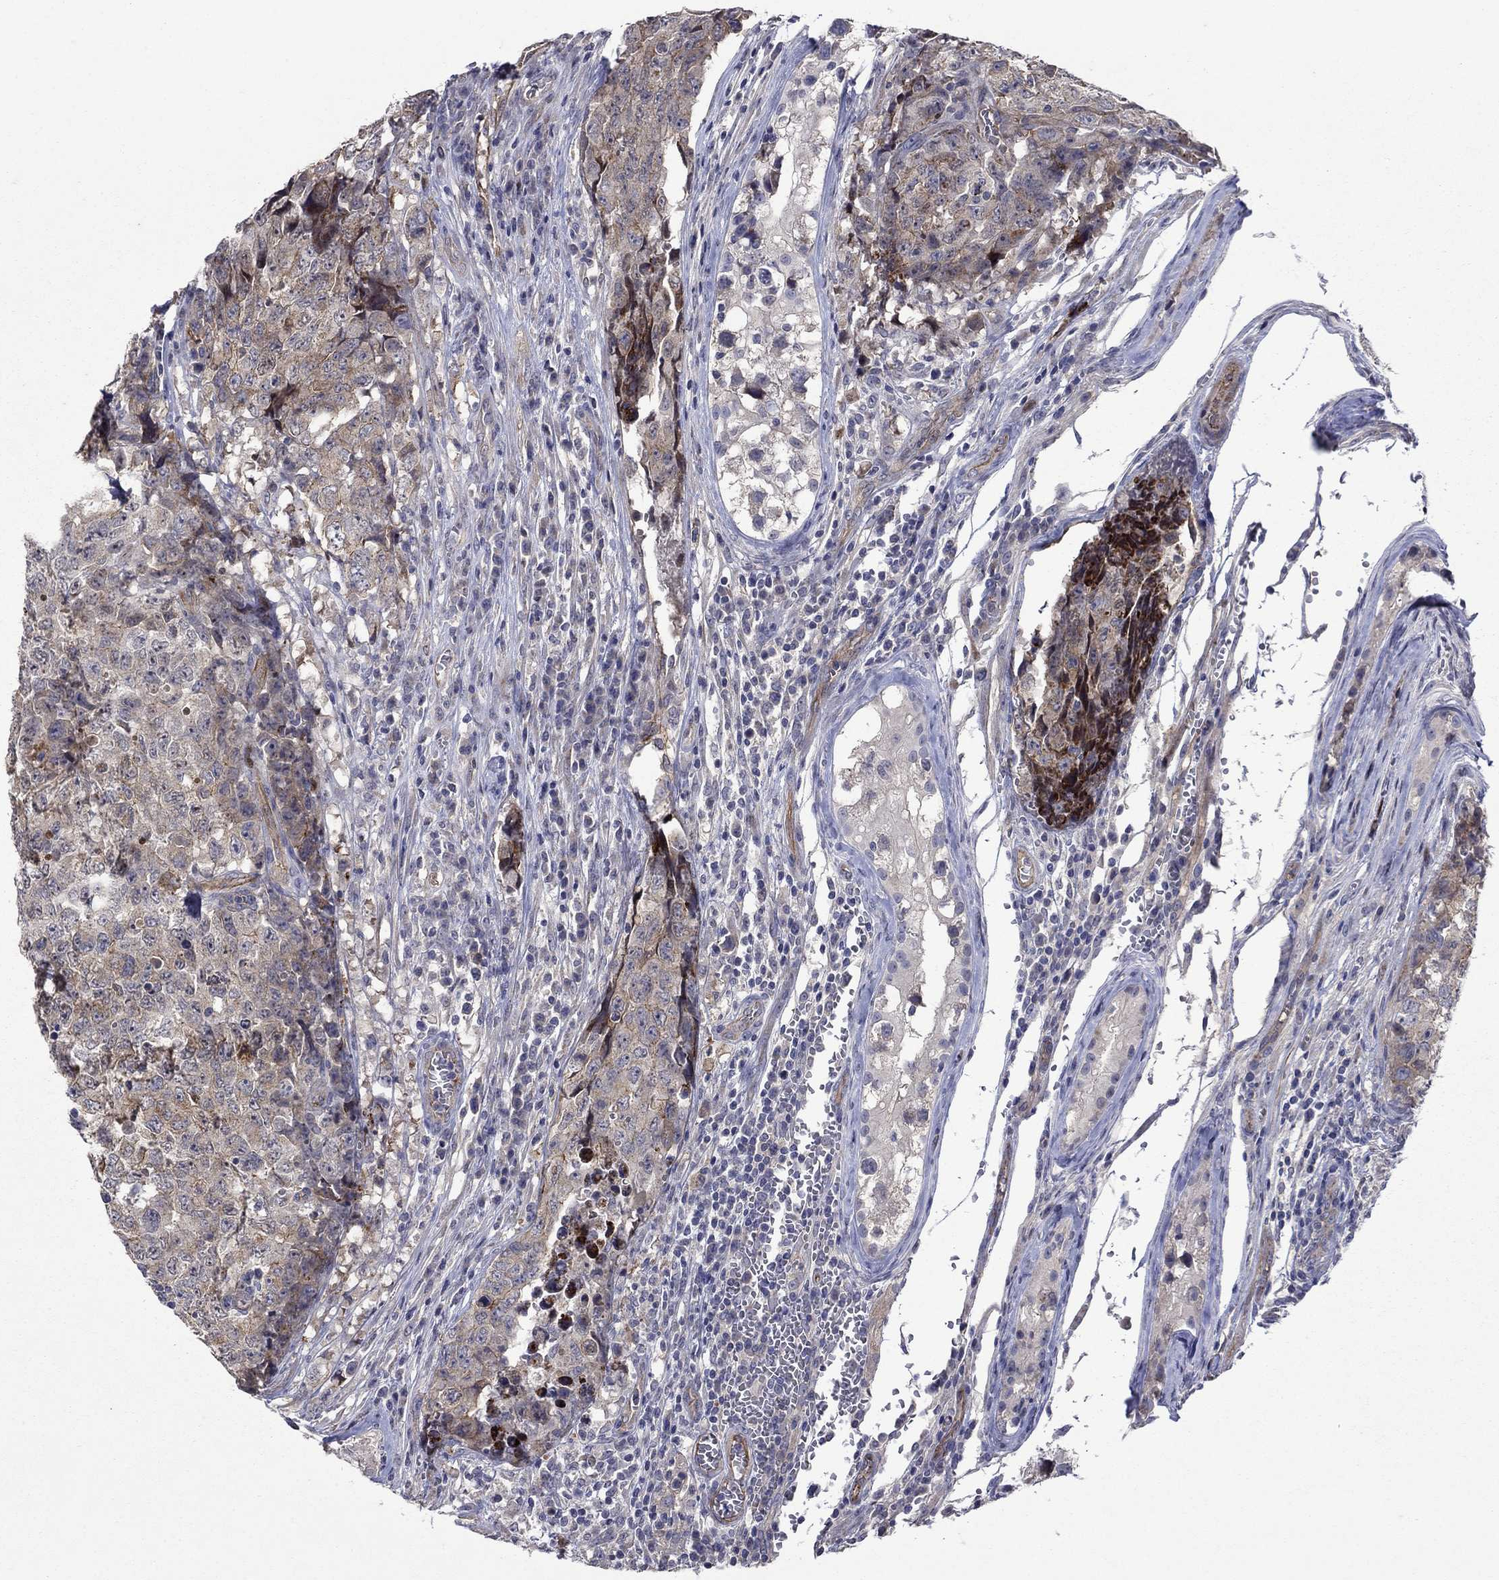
{"staining": {"intensity": "moderate", "quantity": "<25%", "location": "cytoplasmic/membranous"}, "tissue": "testis cancer", "cell_type": "Tumor cells", "image_type": "cancer", "snomed": [{"axis": "morphology", "description": "Carcinoma, Embryonal, NOS"}, {"axis": "topography", "description": "Testis"}], "caption": "Protein expression analysis of human testis cancer (embryonal carcinoma) reveals moderate cytoplasmic/membranous staining in about <25% of tumor cells.", "gene": "SLC7A1", "patient": {"sex": "male", "age": 23}}